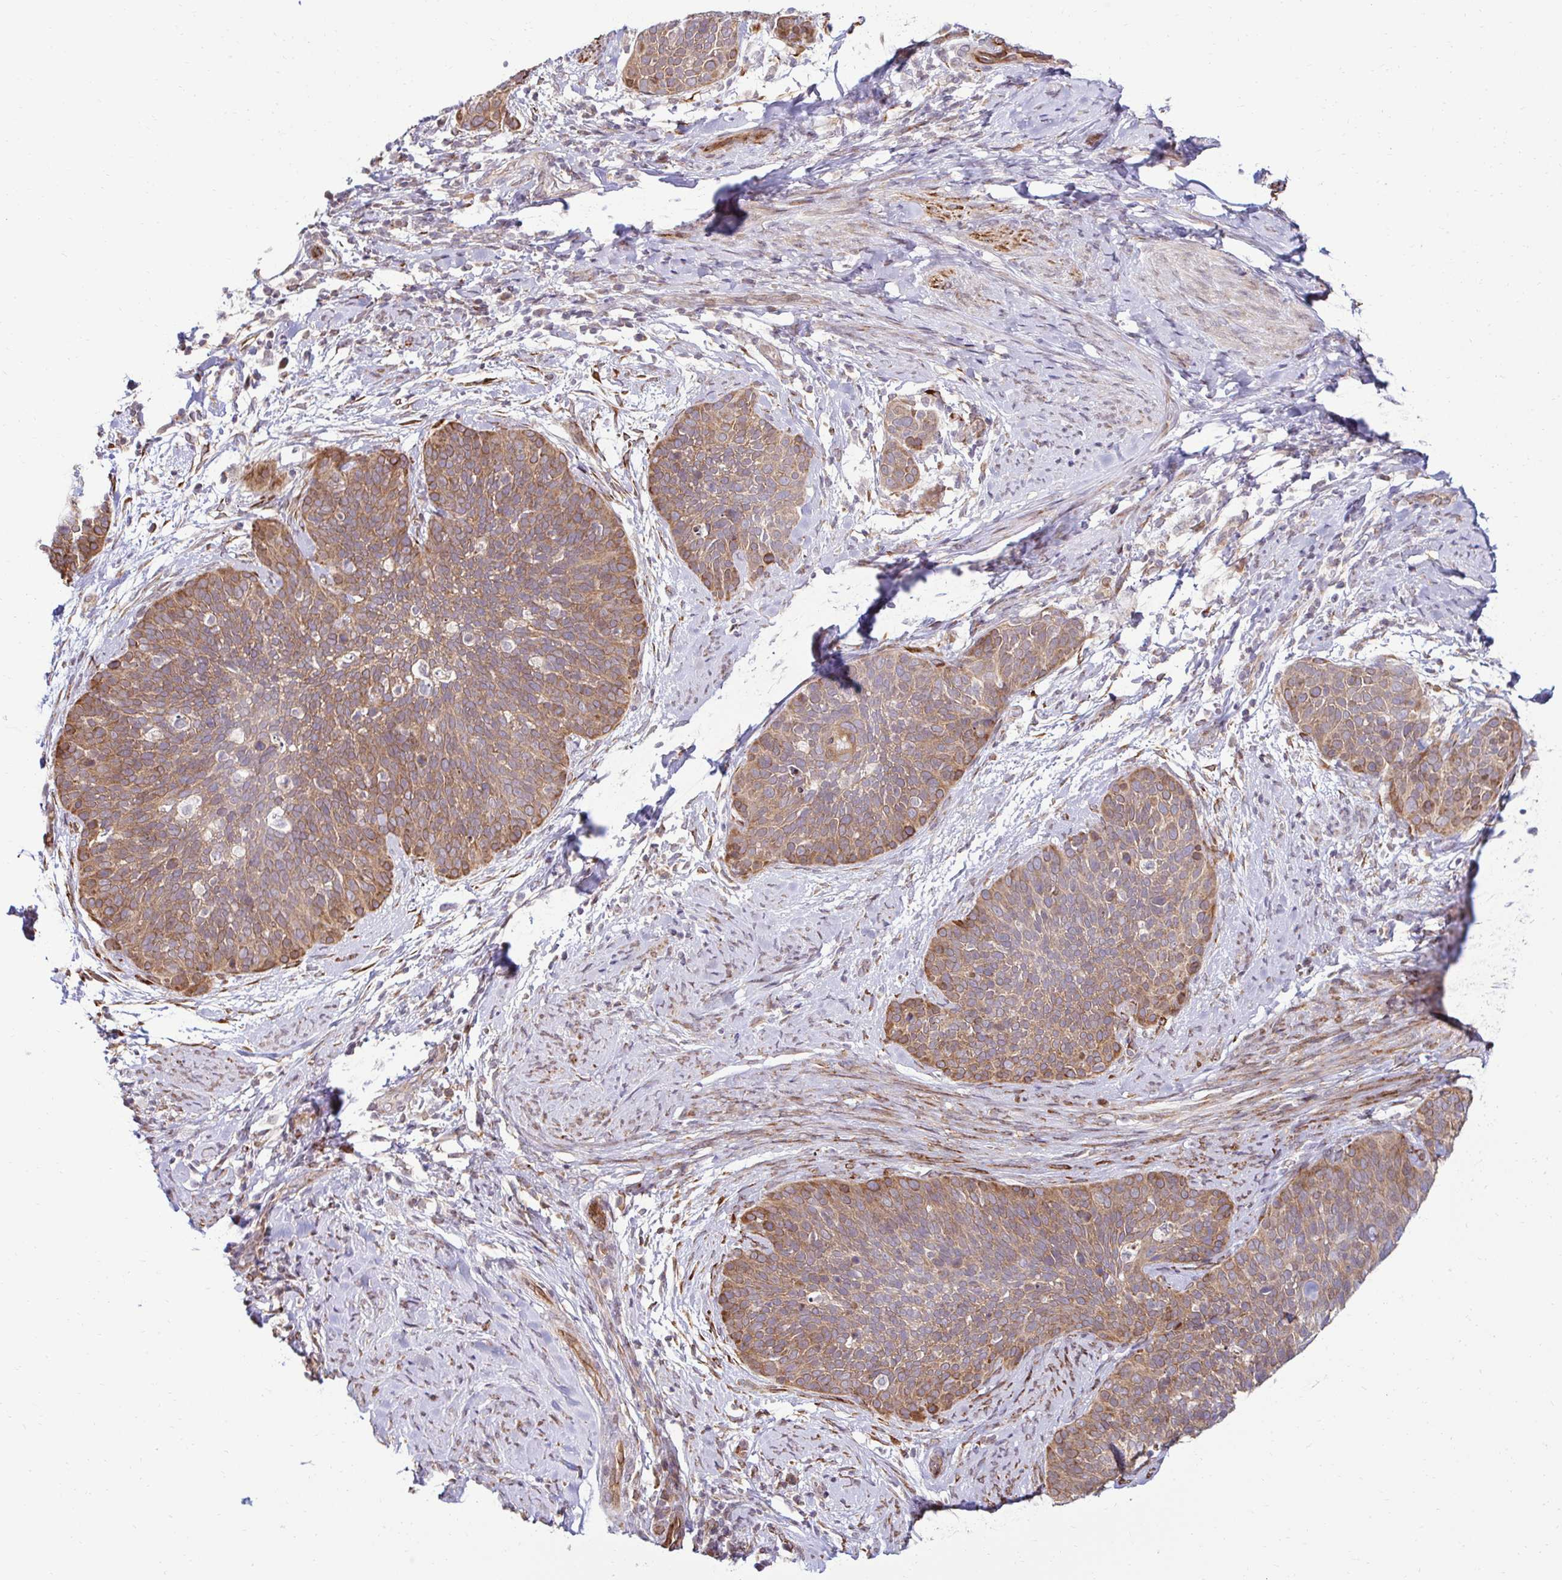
{"staining": {"intensity": "moderate", "quantity": "25%-75%", "location": "cytoplasmic/membranous"}, "tissue": "cervical cancer", "cell_type": "Tumor cells", "image_type": "cancer", "snomed": [{"axis": "morphology", "description": "Squamous cell carcinoma, NOS"}, {"axis": "topography", "description": "Cervix"}], "caption": "Immunohistochemistry (IHC) histopathology image of human cervical cancer stained for a protein (brown), which demonstrates medium levels of moderate cytoplasmic/membranous staining in approximately 25%-75% of tumor cells.", "gene": "HPS1", "patient": {"sex": "female", "age": 69}}